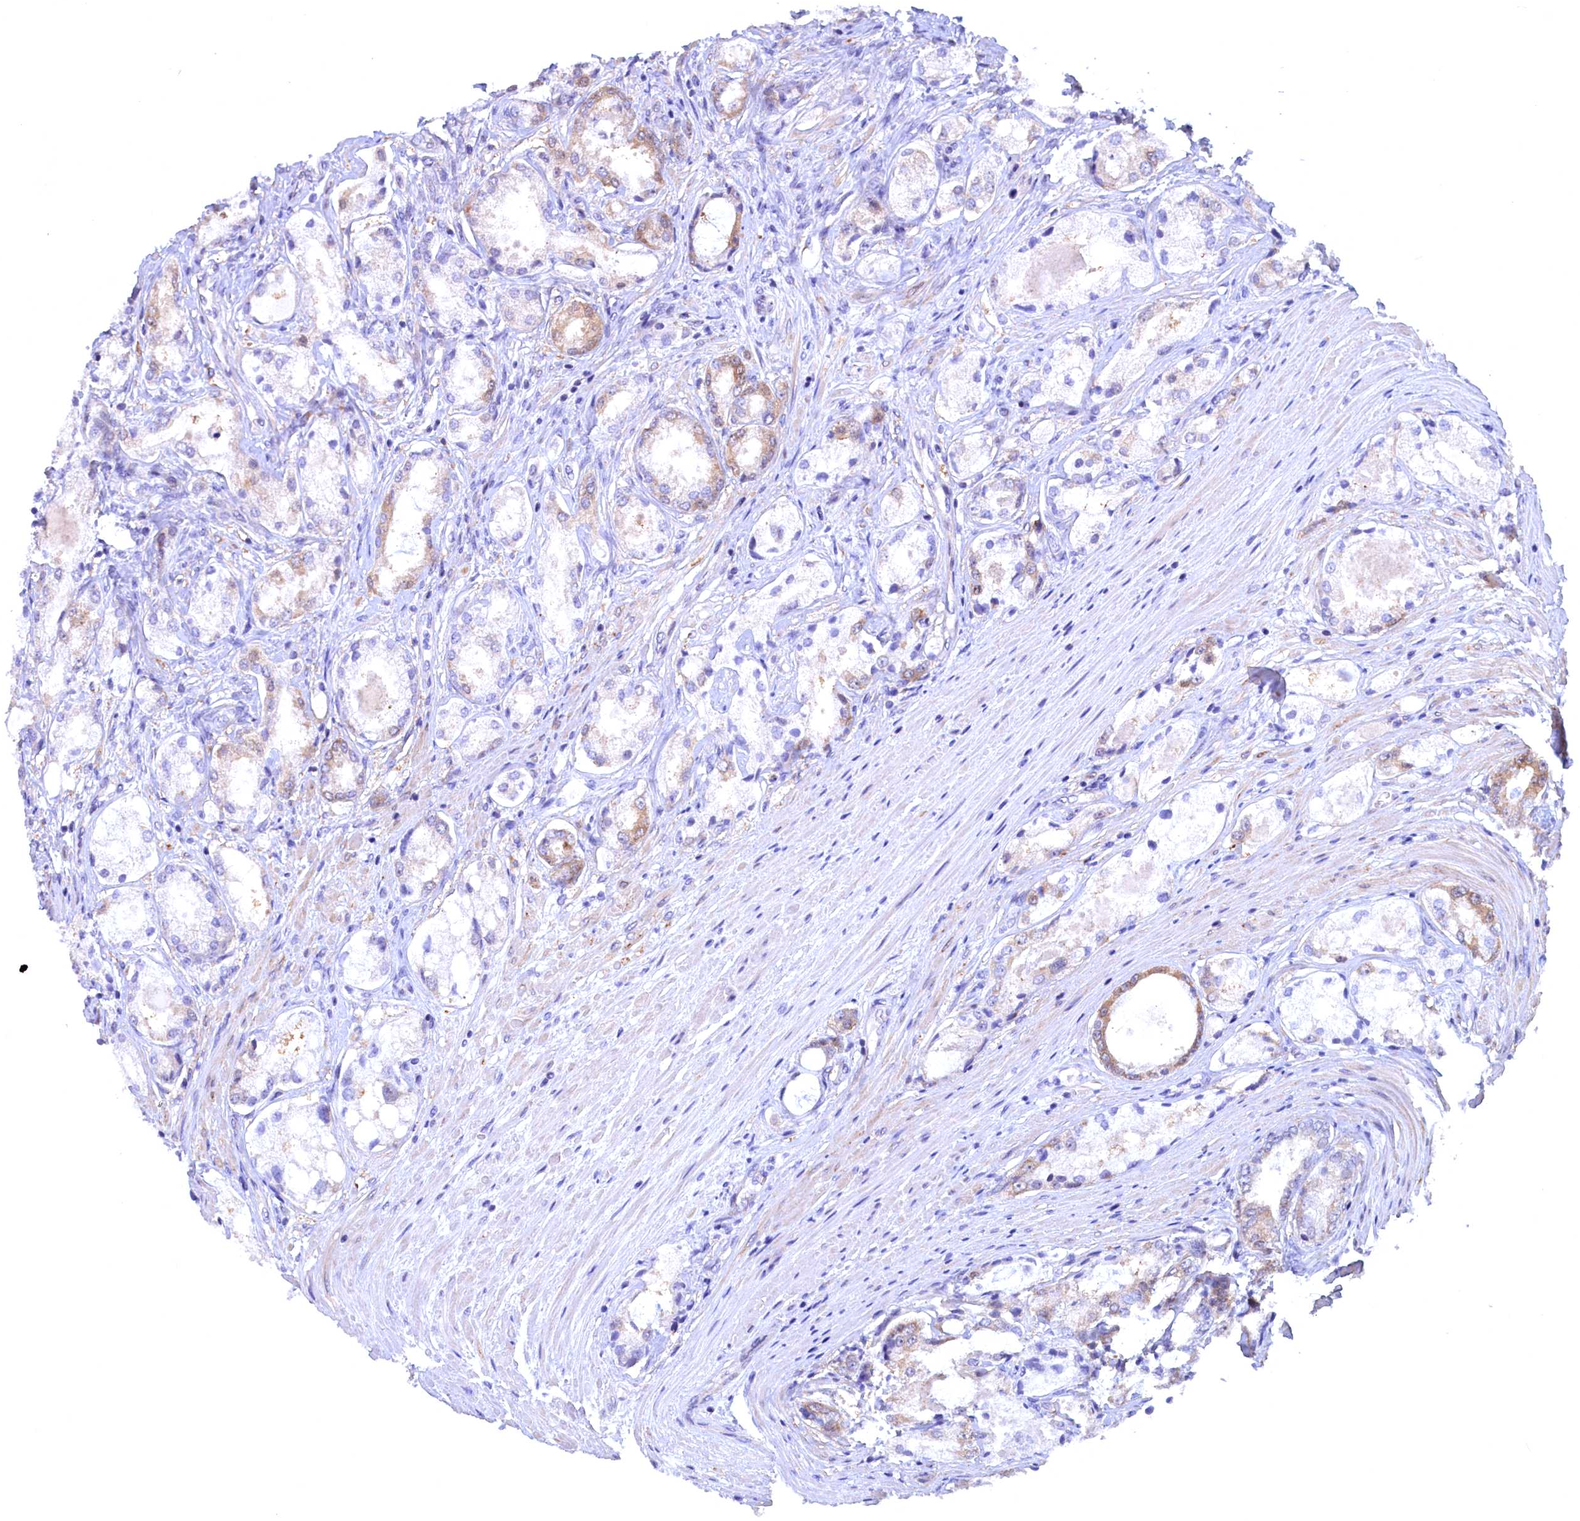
{"staining": {"intensity": "weak", "quantity": "<25%", "location": "cytoplasmic/membranous"}, "tissue": "prostate cancer", "cell_type": "Tumor cells", "image_type": "cancer", "snomed": [{"axis": "morphology", "description": "Adenocarcinoma, Low grade"}, {"axis": "topography", "description": "Prostate"}], "caption": "Immunohistochemical staining of adenocarcinoma (low-grade) (prostate) shows no significant staining in tumor cells. The staining is performed using DAB (3,3'-diaminobenzidine) brown chromogen with nuclei counter-stained in using hematoxylin.", "gene": "JPT2", "patient": {"sex": "male", "age": 68}}